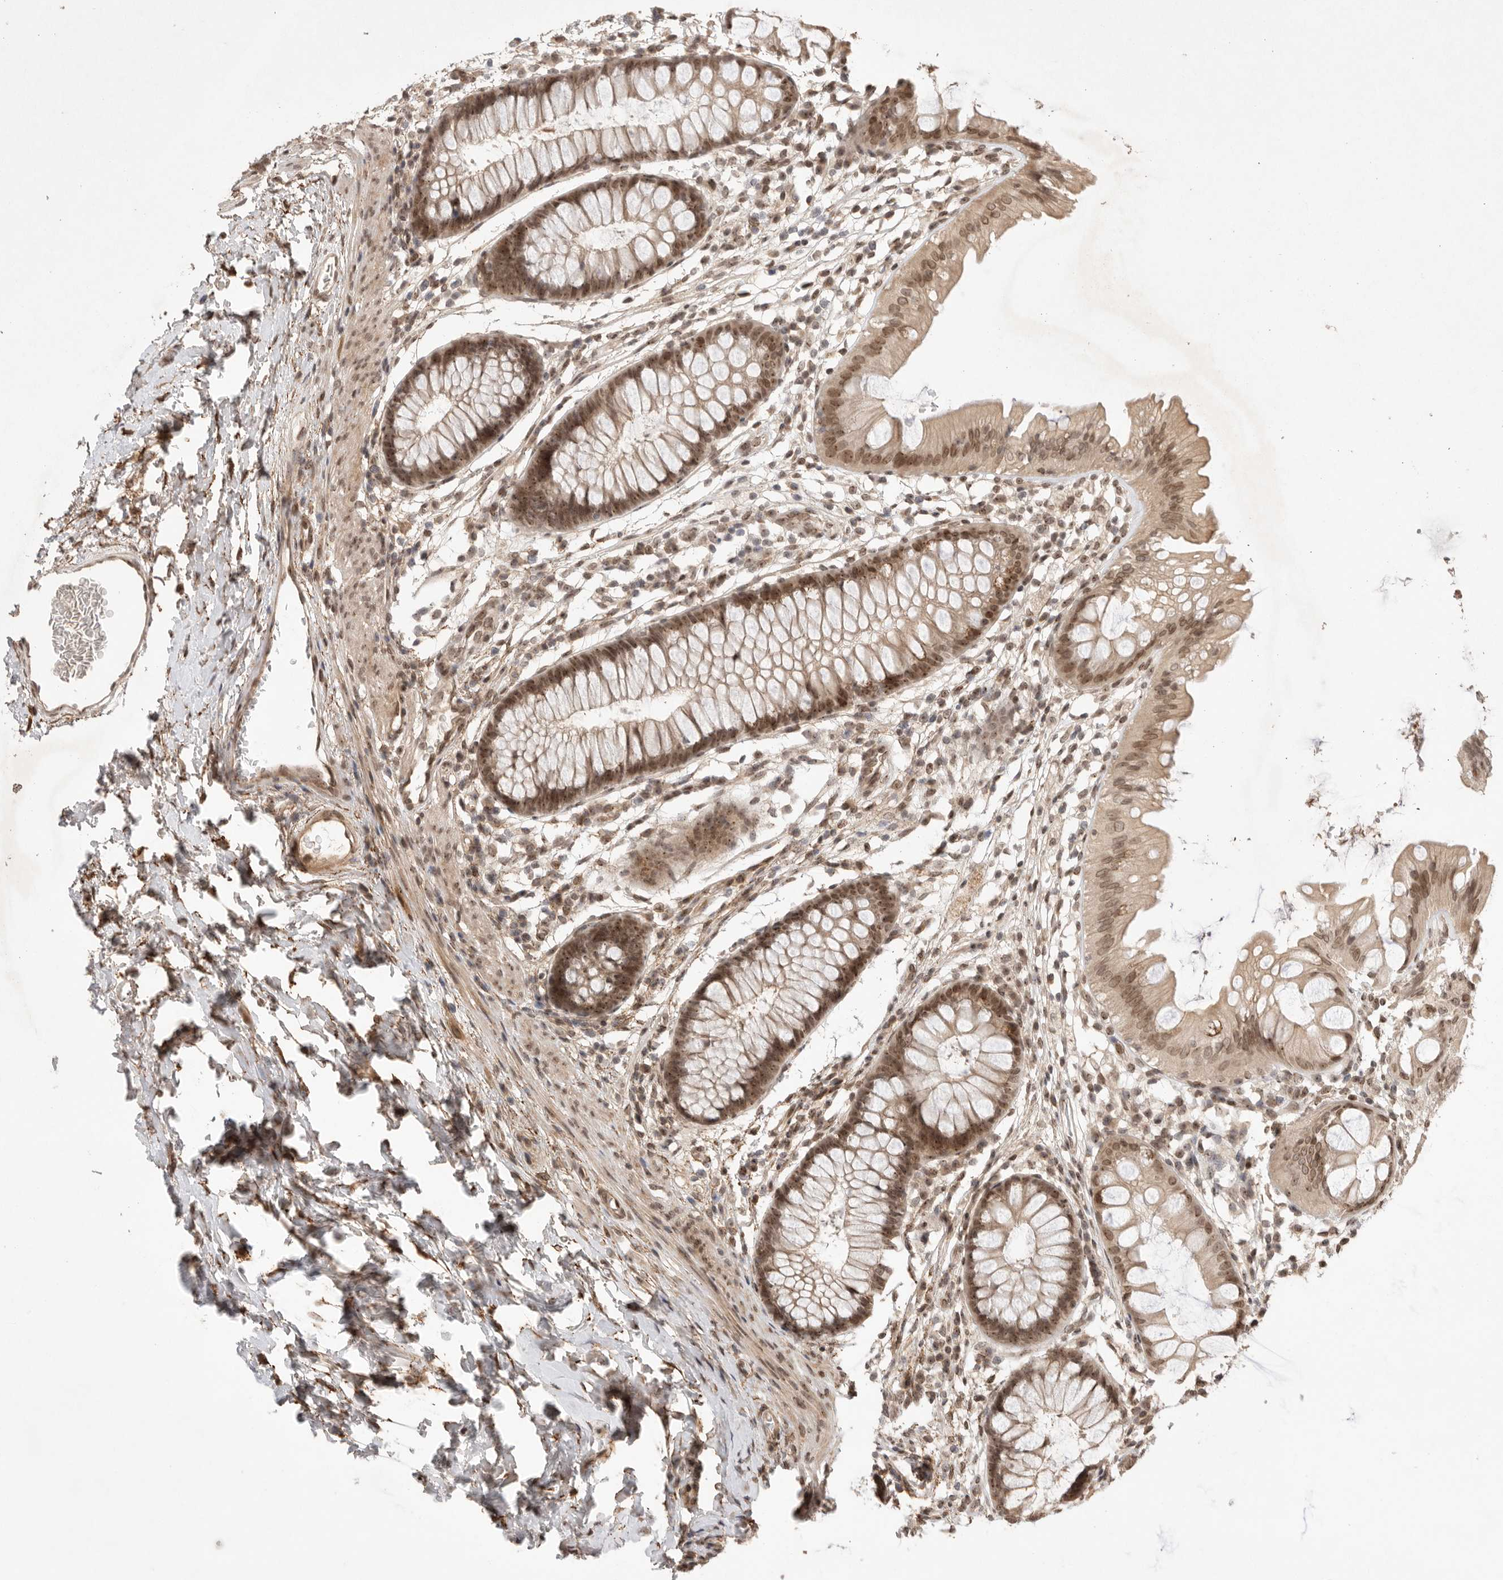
{"staining": {"intensity": "moderate", "quantity": ">75%", "location": "cytoplasmic/membranous,nuclear"}, "tissue": "colon", "cell_type": "Endothelial cells", "image_type": "normal", "snomed": [{"axis": "morphology", "description": "Normal tissue, NOS"}, {"axis": "topography", "description": "Colon"}], "caption": "Protein staining by immunohistochemistry (IHC) exhibits moderate cytoplasmic/membranous,nuclear staining in about >75% of endothelial cells in normal colon. Immunohistochemistry stains the protein in brown and the nuclei are stained blue.", "gene": "LEMD3", "patient": {"sex": "female", "age": 62}}